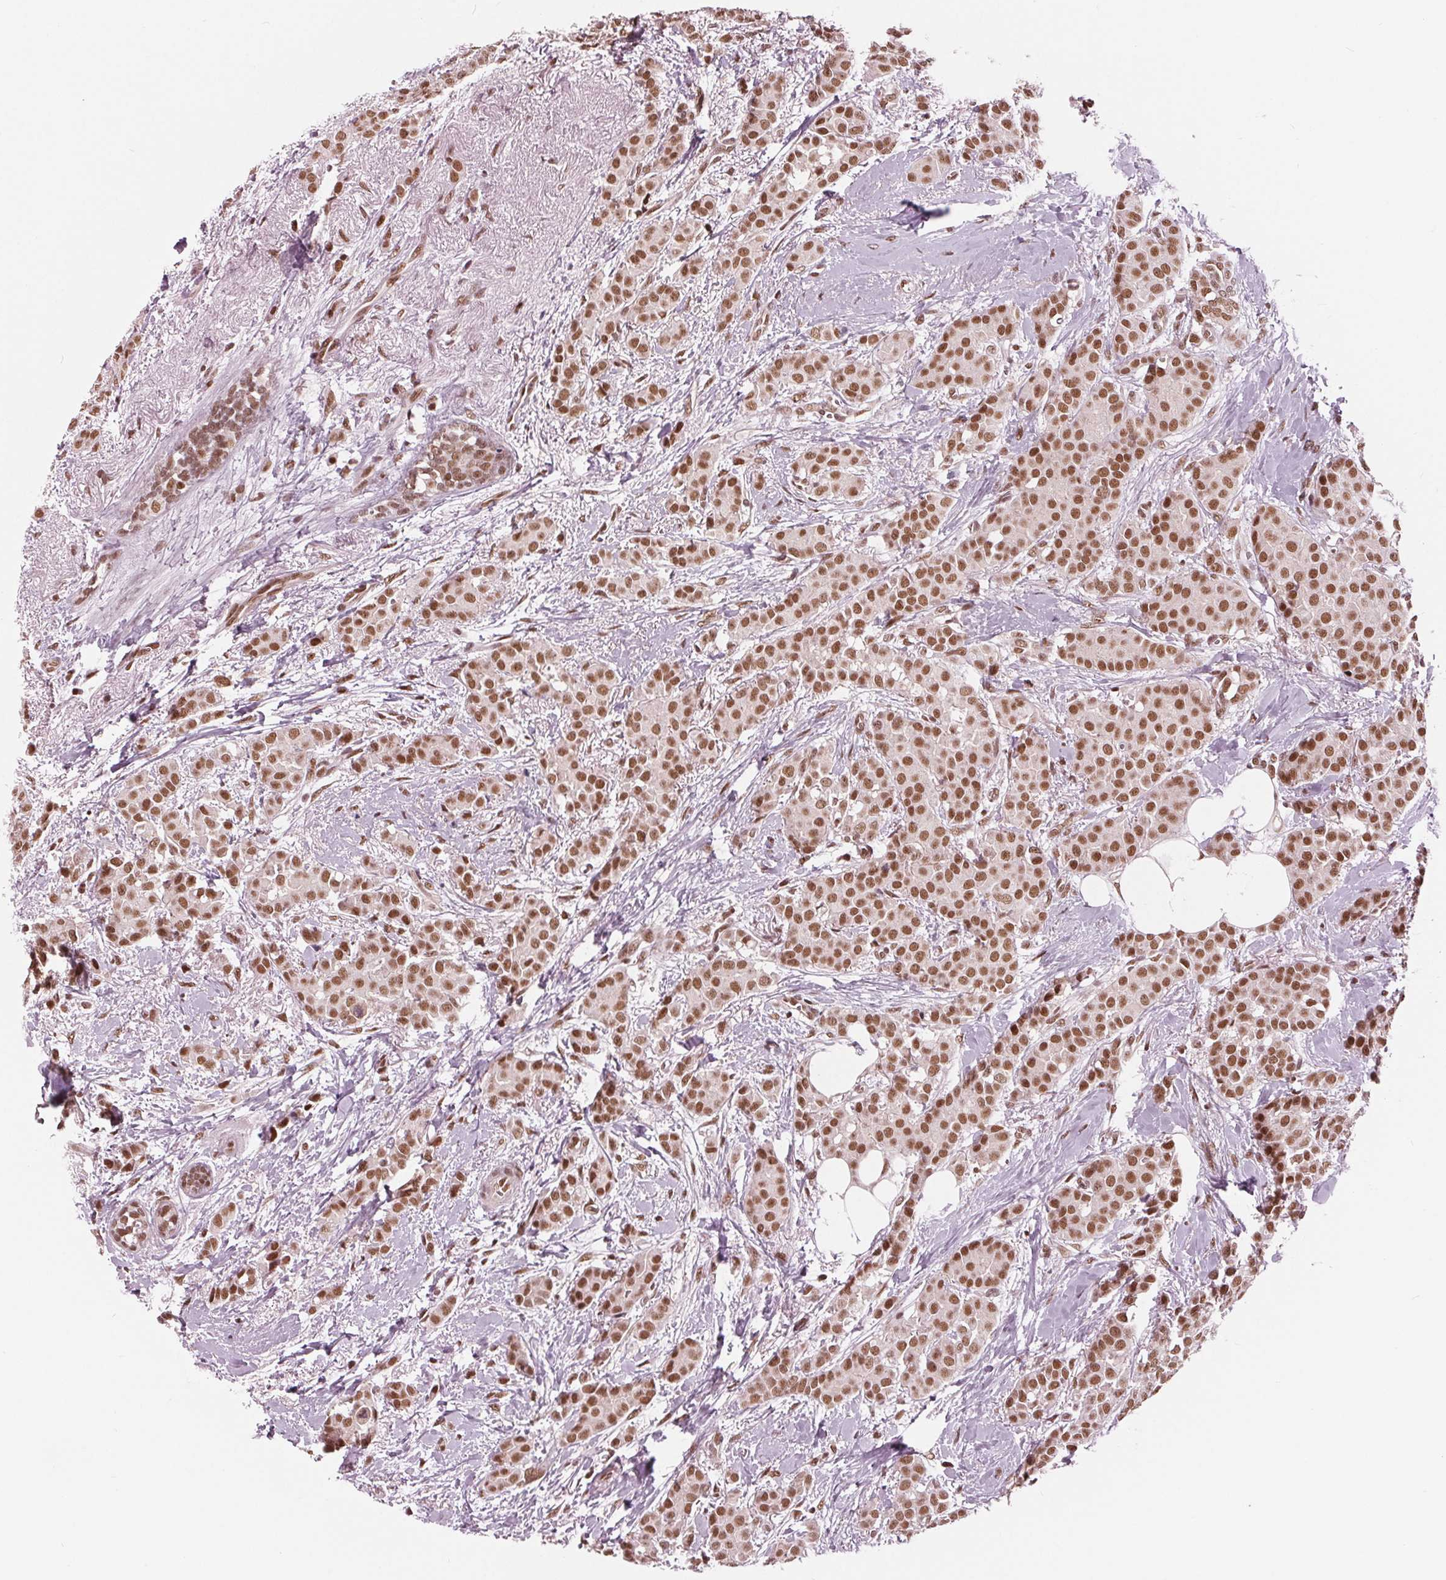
{"staining": {"intensity": "moderate", "quantity": ">75%", "location": "nuclear"}, "tissue": "breast cancer", "cell_type": "Tumor cells", "image_type": "cancer", "snomed": [{"axis": "morphology", "description": "Duct carcinoma"}, {"axis": "topography", "description": "Breast"}], "caption": "Protein analysis of infiltrating ductal carcinoma (breast) tissue displays moderate nuclear staining in approximately >75% of tumor cells. (IHC, brightfield microscopy, high magnification).", "gene": "LSM2", "patient": {"sex": "female", "age": 79}}